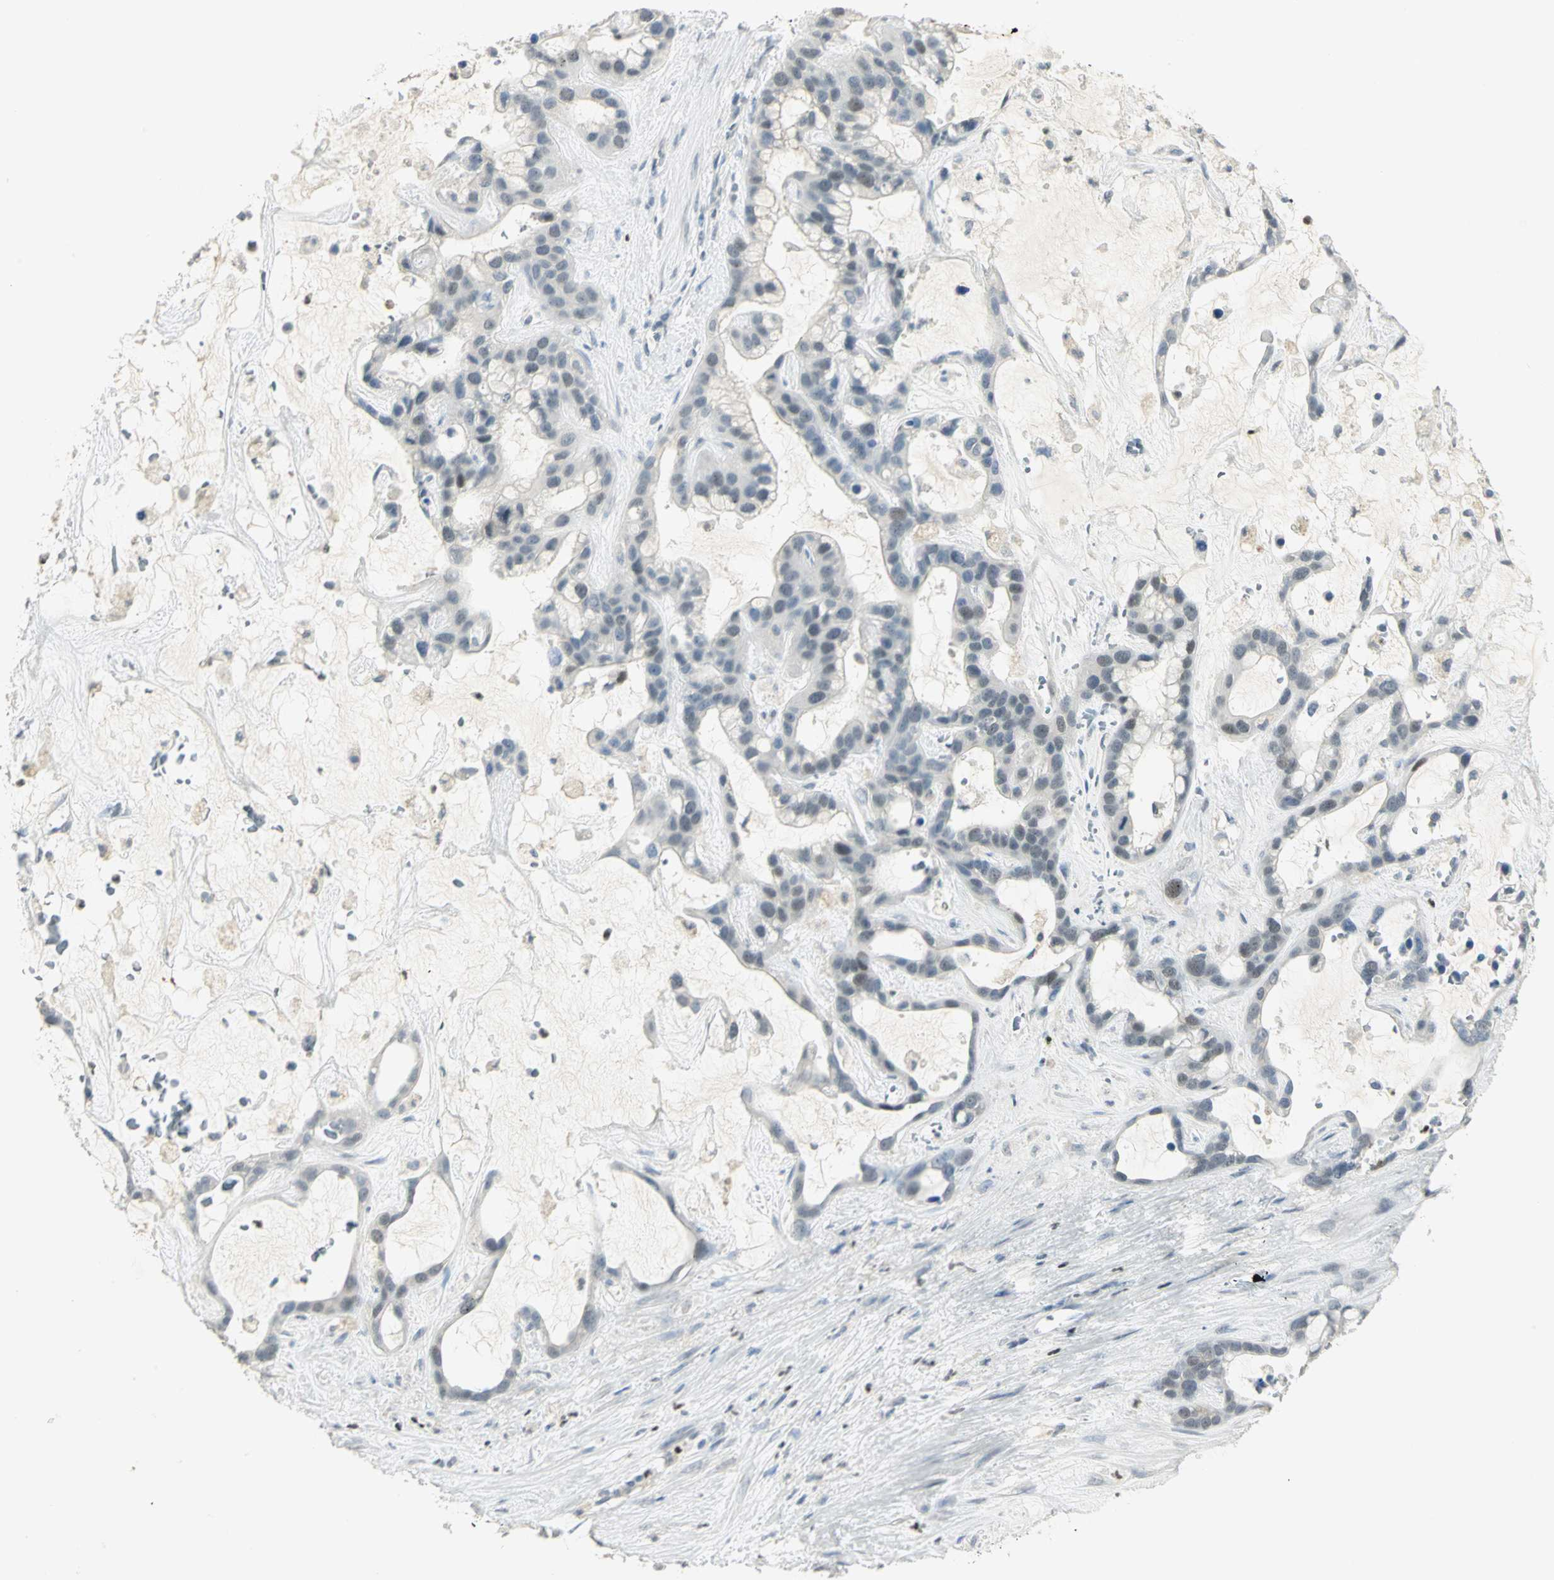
{"staining": {"intensity": "negative", "quantity": "none", "location": "none"}, "tissue": "liver cancer", "cell_type": "Tumor cells", "image_type": "cancer", "snomed": [{"axis": "morphology", "description": "Cholangiocarcinoma"}, {"axis": "topography", "description": "Liver"}], "caption": "IHC micrograph of liver cancer (cholangiocarcinoma) stained for a protein (brown), which displays no positivity in tumor cells.", "gene": "BCL6", "patient": {"sex": "female", "age": 65}}